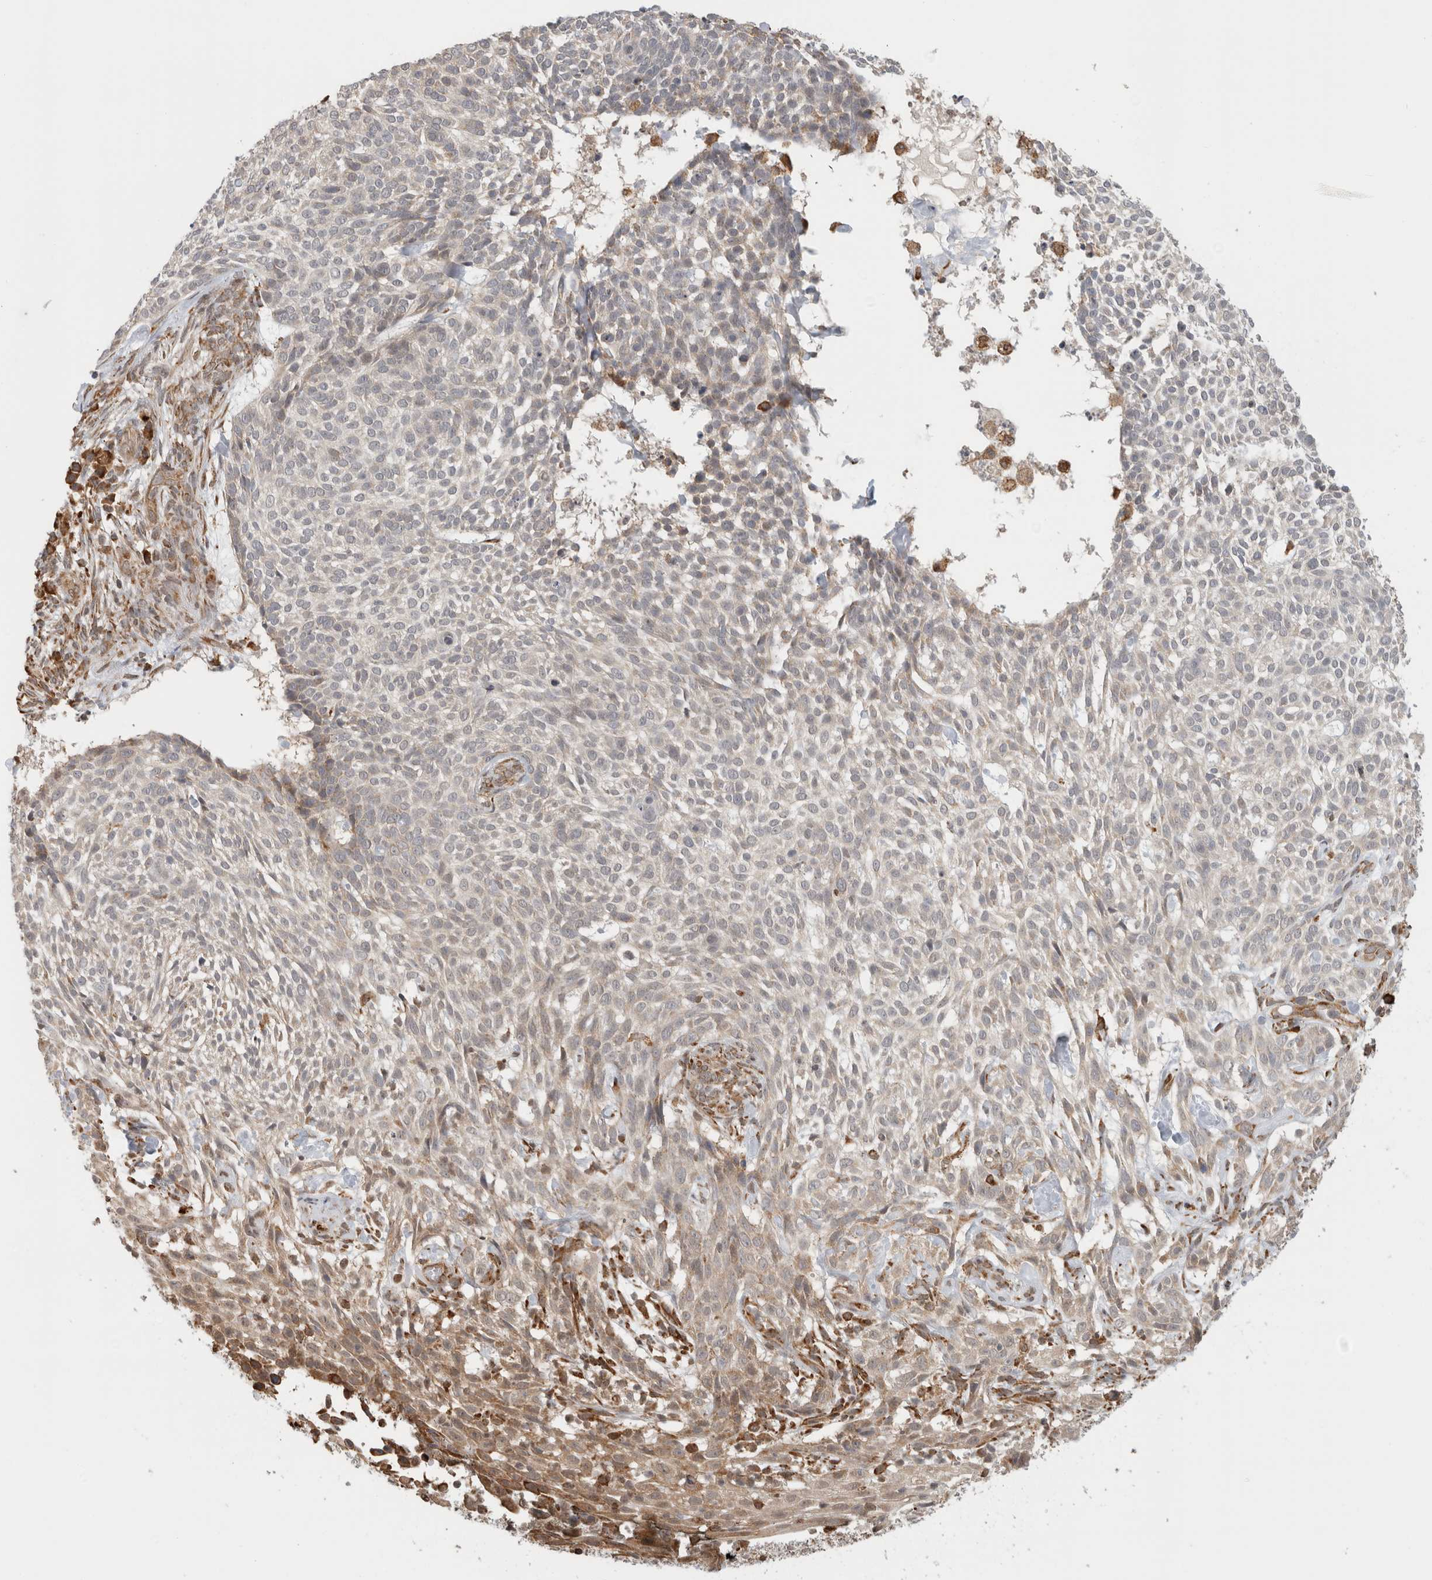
{"staining": {"intensity": "negative", "quantity": "none", "location": "none"}, "tissue": "skin cancer", "cell_type": "Tumor cells", "image_type": "cancer", "snomed": [{"axis": "morphology", "description": "Basal cell carcinoma"}, {"axis": "topography", "description": "Skin"}], "caption": "Skin basal cell carcinoma stained for a protein using immunohistochemistry exhibits no staining tumor cells.", "gene": "MS4A7", "patient": {"sex": "female", "age": 64}}